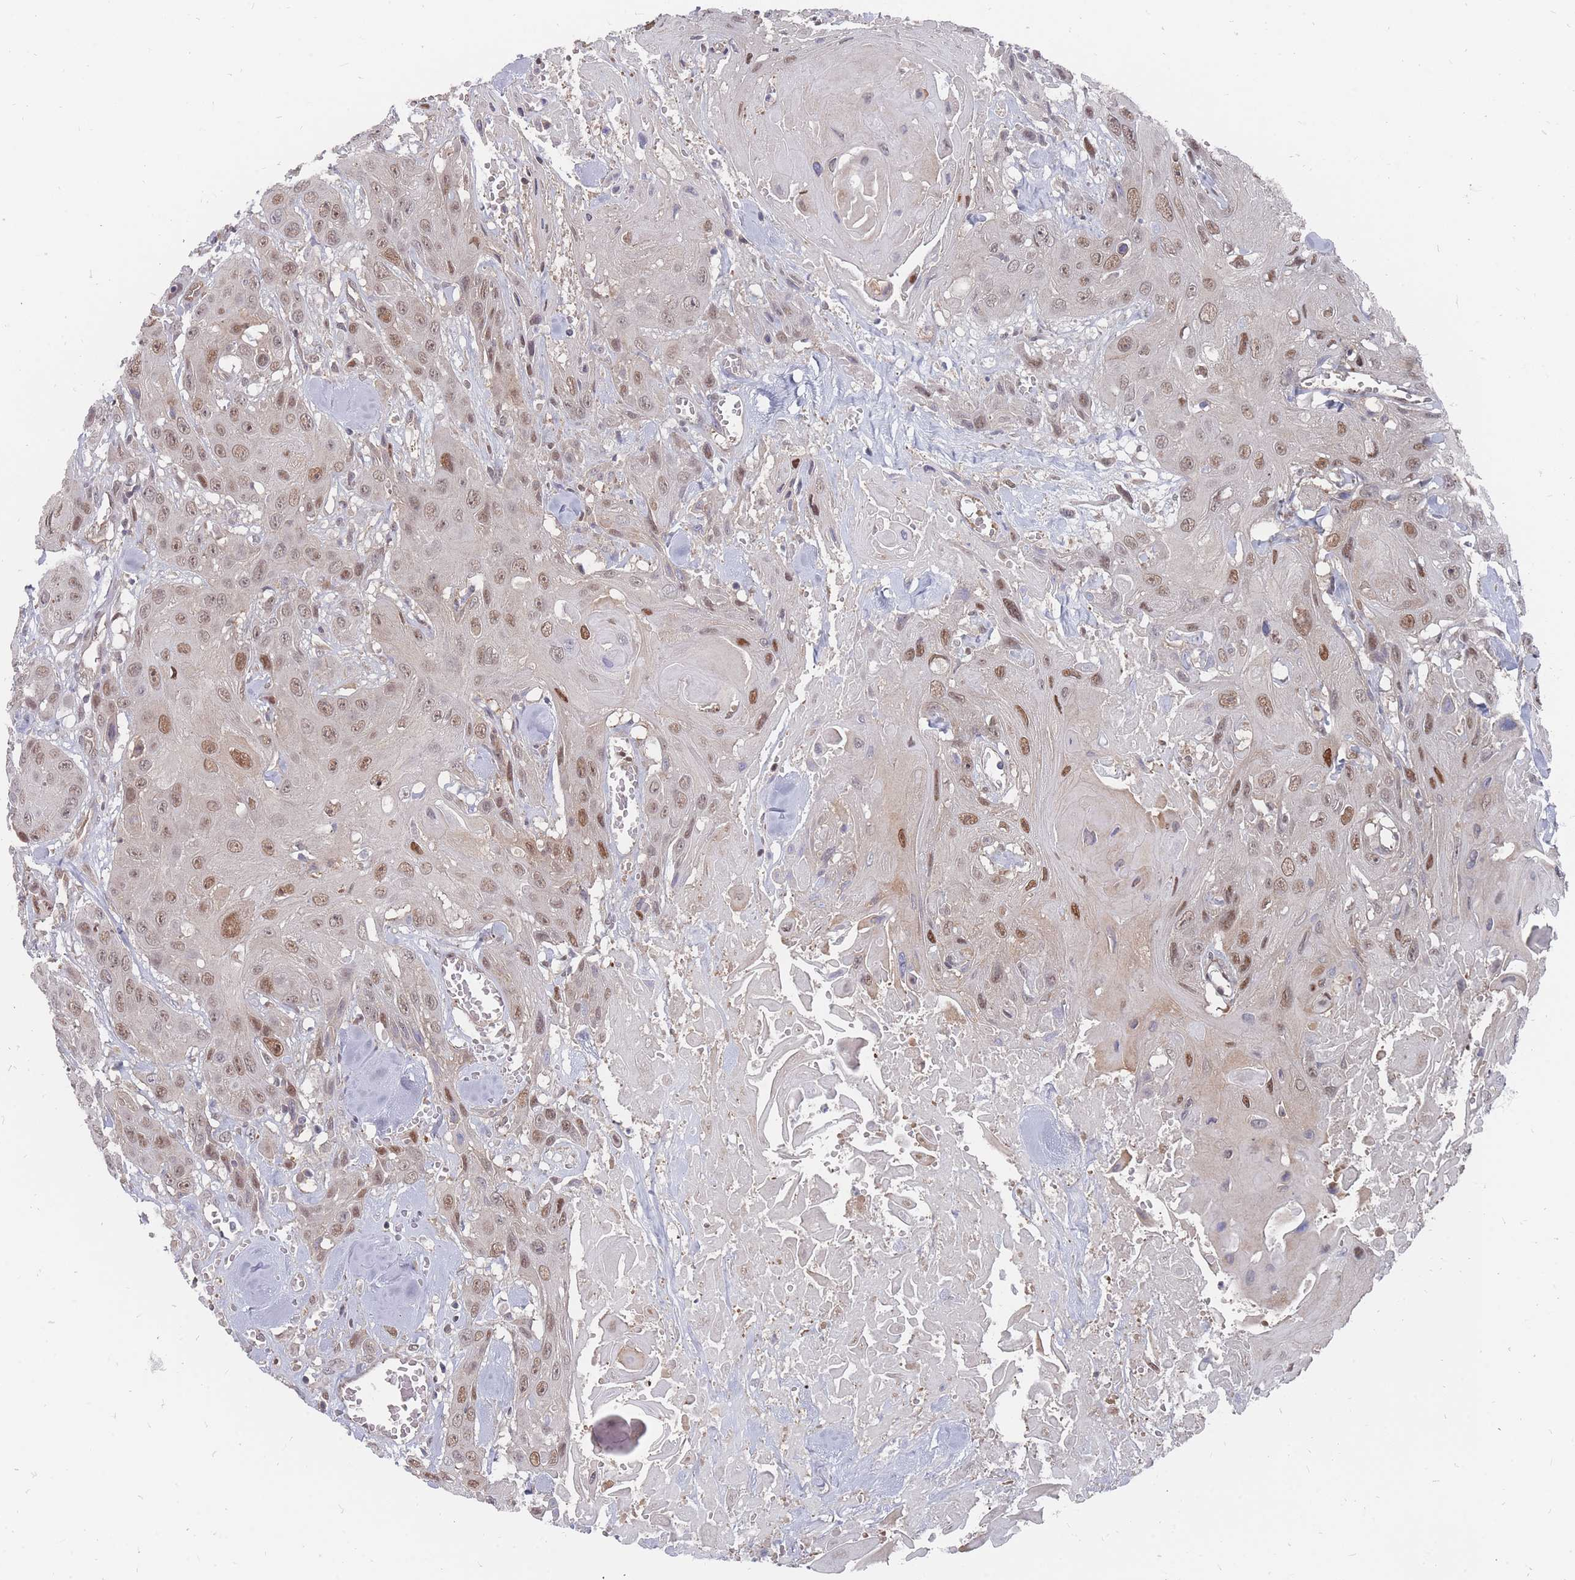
{"staining": {"intensity": "moderate", "quantity": ">75%", "location": "nuclear"}, "tissue": "head and neck cancer", "cell_type": "Tumor cells", "image_type": "cancer", "snomed": [{"axis": "morphology", "description": "Squamous cell carcinoma, NOS"}, {"axis": "topography", "description": "Head-Neck"}], "caption": "An image of head and neck cancer (squamous cell carcinoma) stained for a protein shows moderate nuclear brown staining in tumor cells.", "gene": "NKD1", "patient": {"sex": "male", "age": 81}}